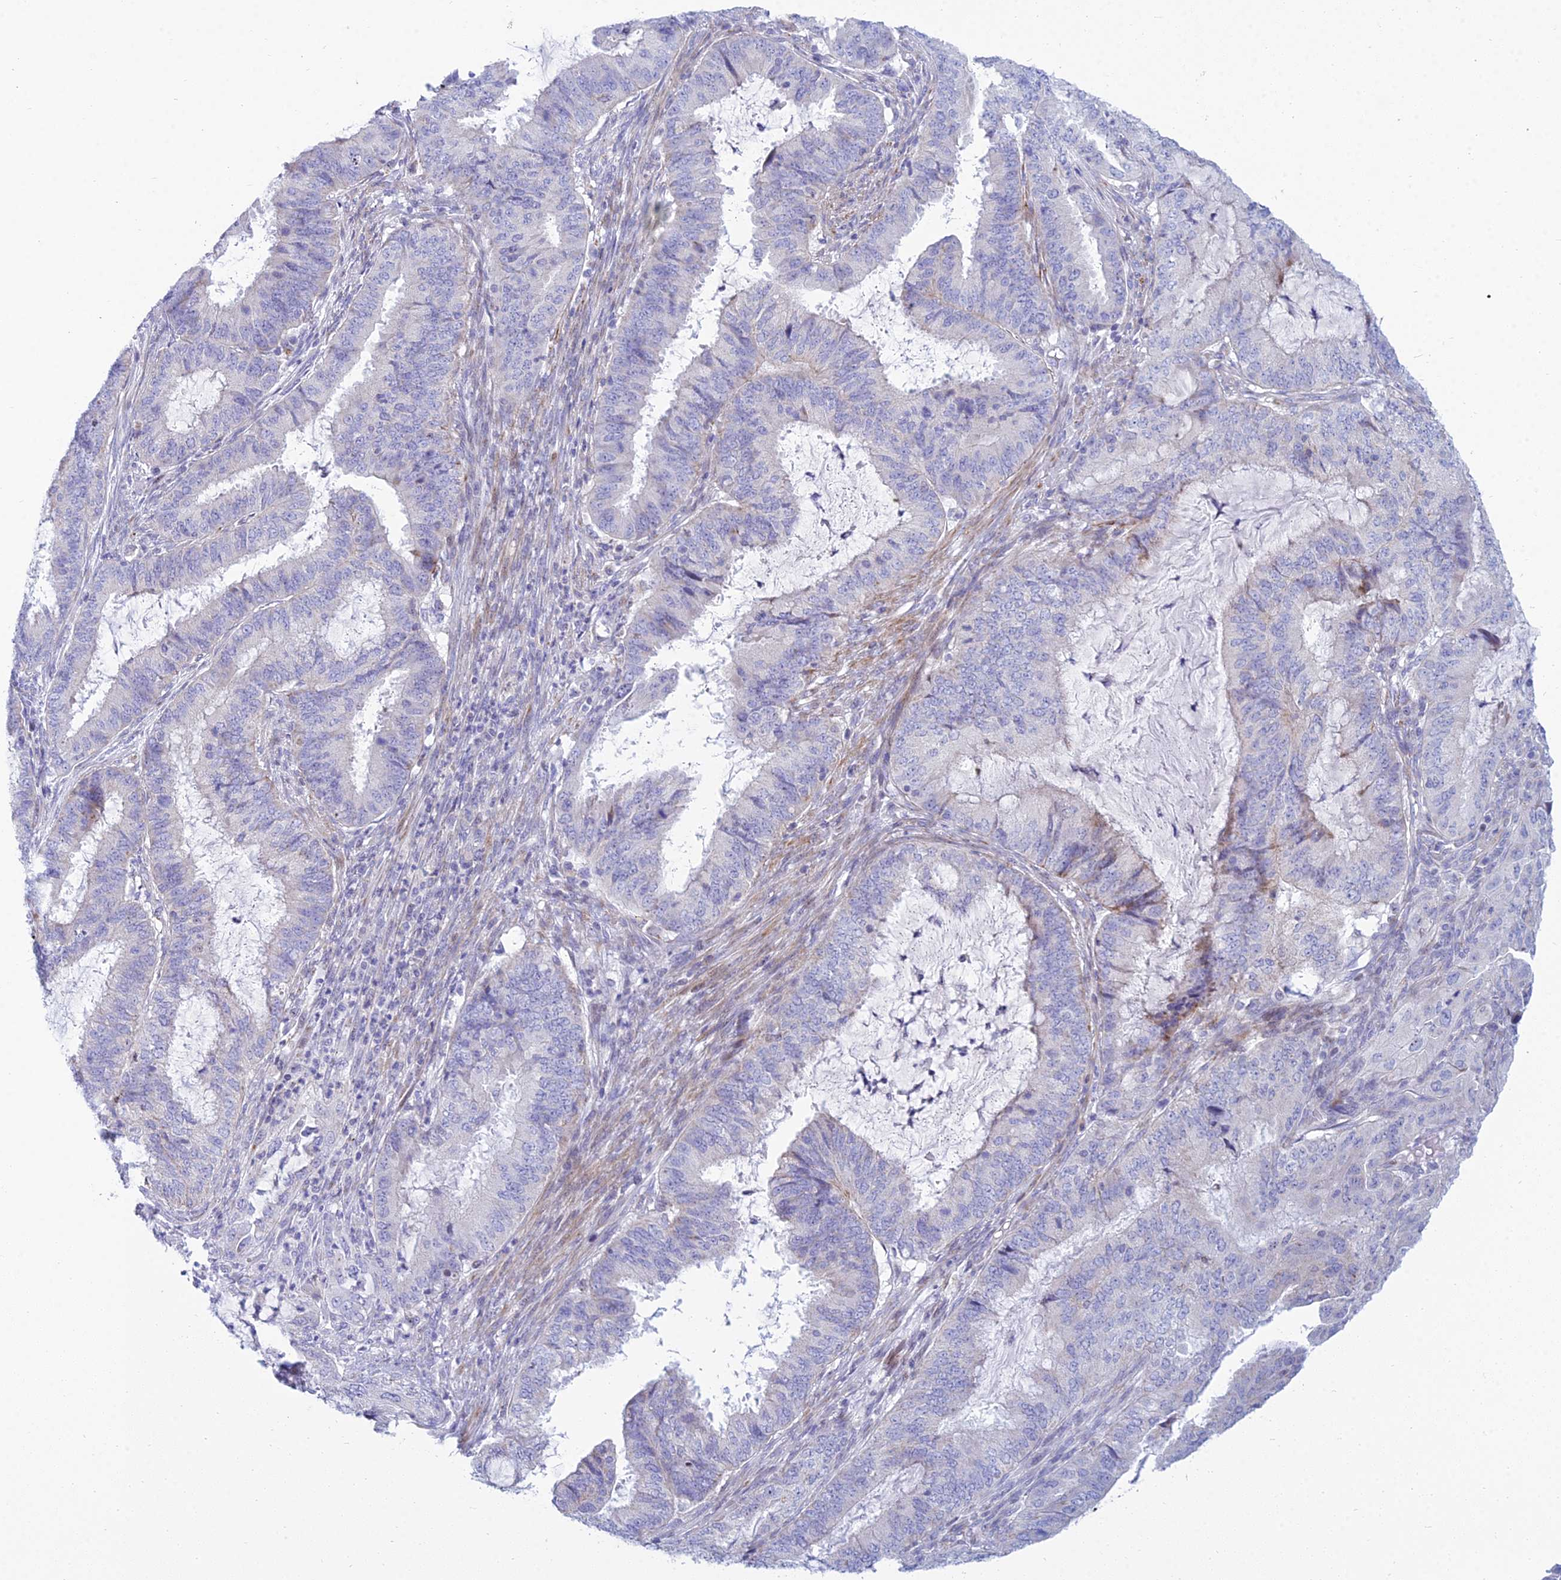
{"staining": {"intensity": "negative", "quantity": "none", "location": "none"}, "tissue": "endometrial cancer", "cell_type": "Tumor cells", "image_type": "cancer", "snomed": [{"axis": "morphology", "description": "Adenocarcinoma, NOS"}, {"axis": "topography", "description": "Endometrium"}], "caption": "This is an immunohistochemistry photomicrograph of endometrial adenocarcinoma. There is no staining in tumor cells.", "gene": "PRR13", "patient": {"sex": "female", "age": 51}}